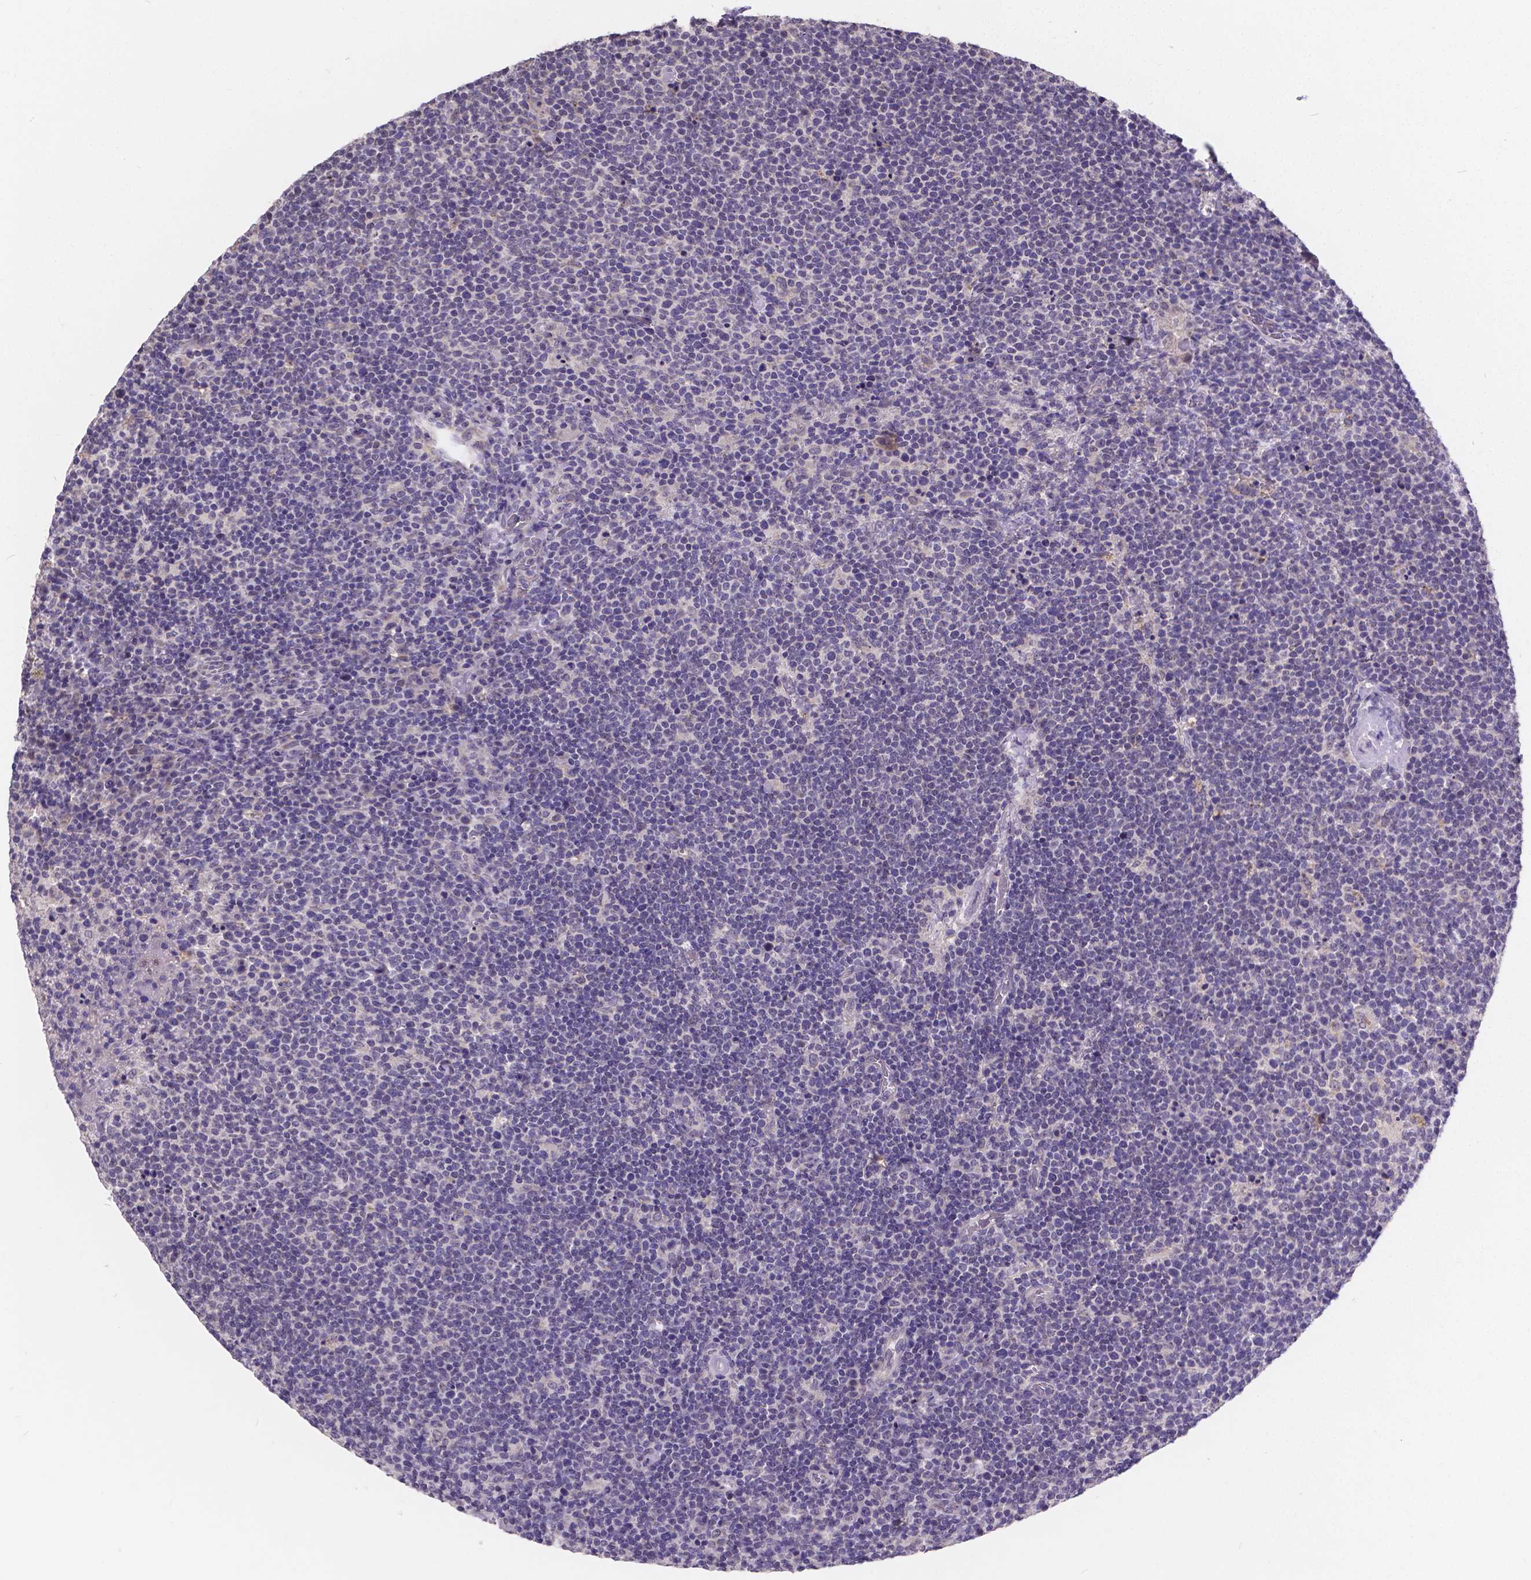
{"staining": {"intensity": "negative", "quantity": "none", "location": "none"}, "tissue": "lymphoma", "cell_type": "Tumor cells", "image_type": "cancer", "snomed": [{"axis": "morphology", "description": "Malignant lymphoma, non-Hodgkin's type, High grade"}, {"axis": "topography", "description": "Lymph node"}], "caption": "IHC of human lymphoma shows no positivity in tumor cells. Brightfield microscopy of immunohistochemistry (IHC) stained with DAB (brown) and hematoxylin (blue), captured at high magnification.", "gene": "CTNNA2", "patient": {"sex": "male", "age": 61}}